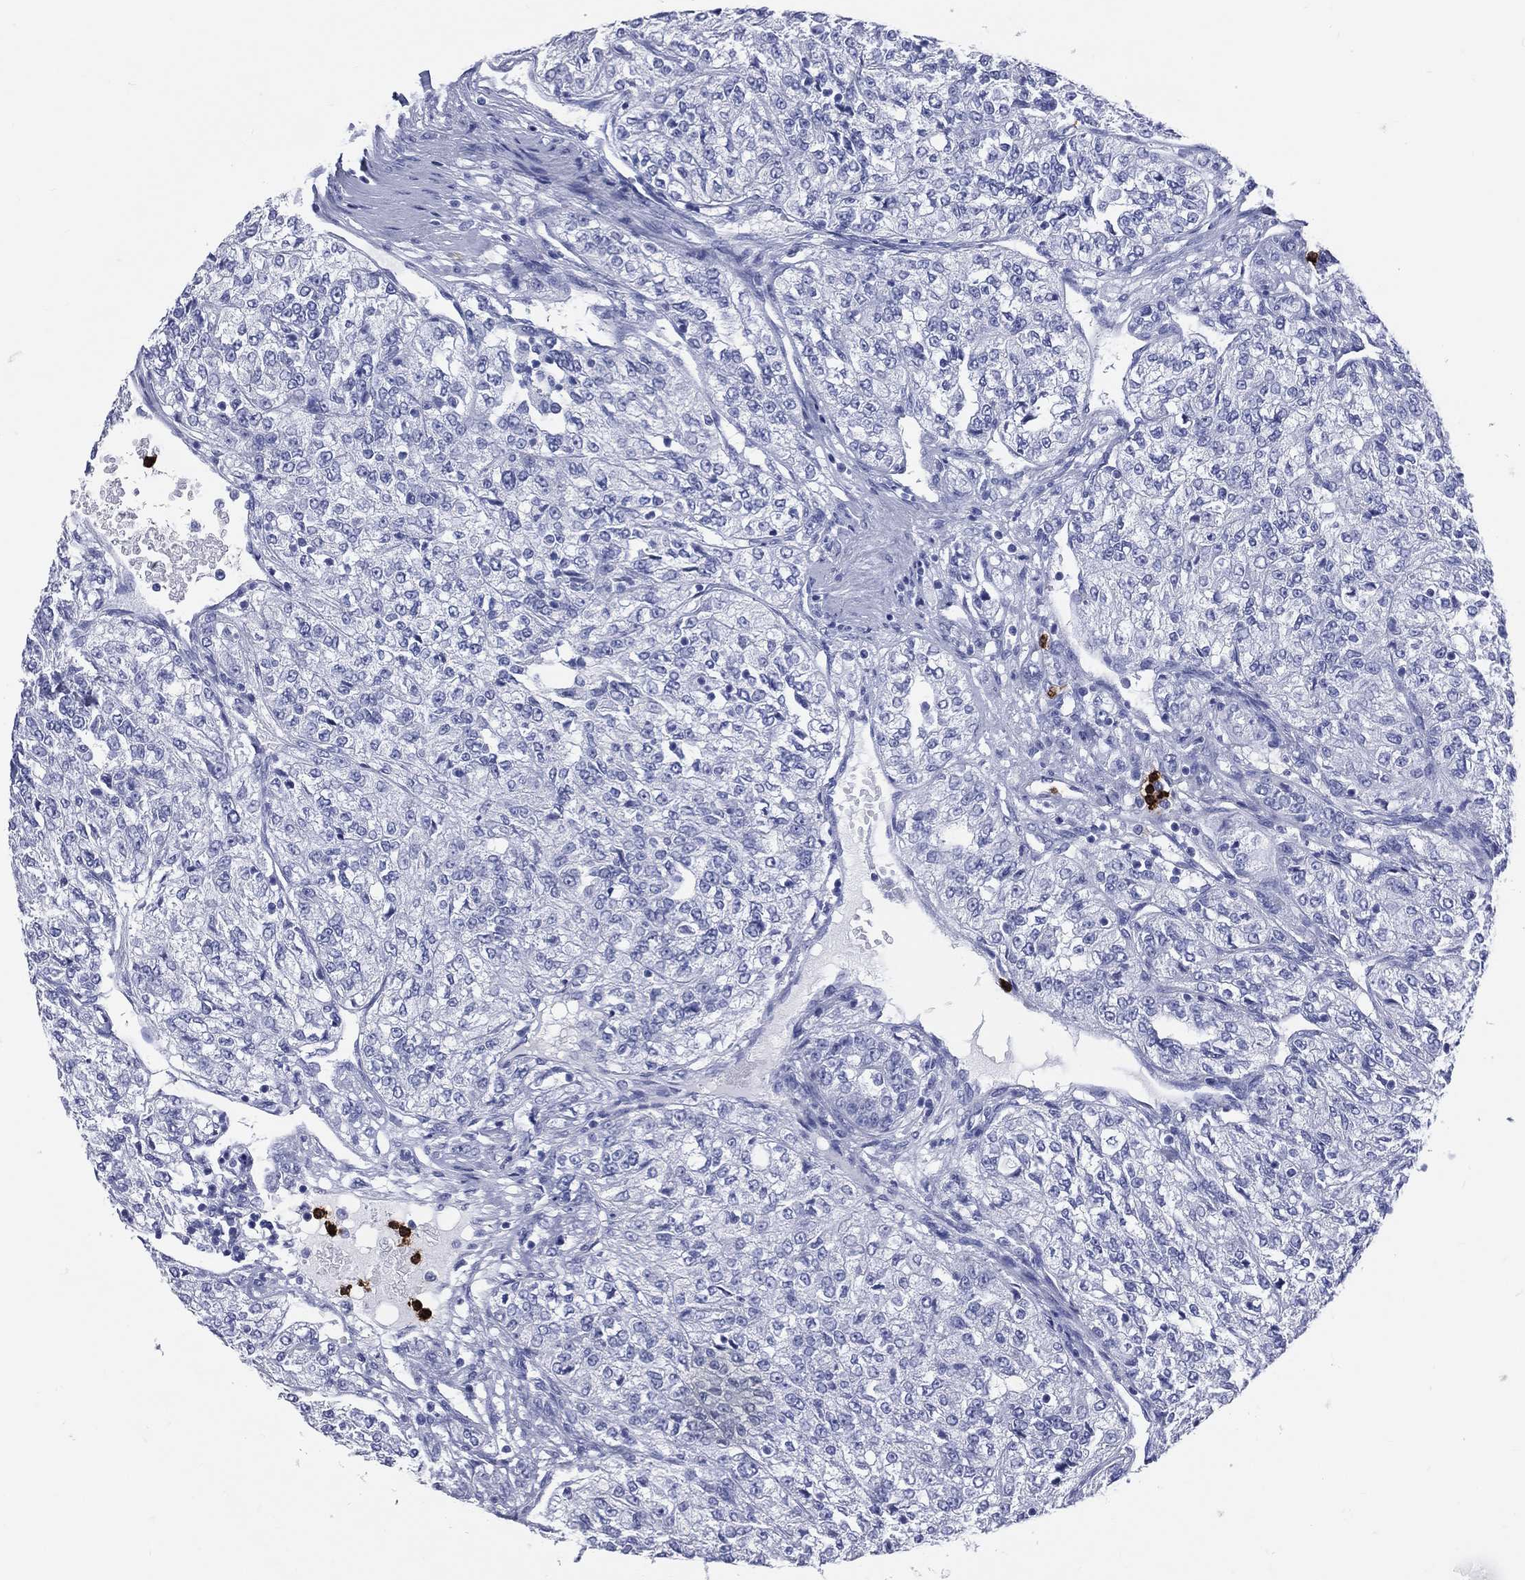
{"staining": {"intensity": "negative", "quantity": "none", "location": "none"}, "tissue": "renal cancer", "cell_type": "Tumor cells", "image_type": "cancer", "snomed": [{"axis": "morphology", "description": "Adenocarcinoma, NOS"}, {"axis": "topography", "description": "Kidney"}], "caption": "Protein analysis of renal cancer shows no significant staining in tumor cells.", "gene": "PGLYRP1", "patient": {"sex": "female", "age": 63}}